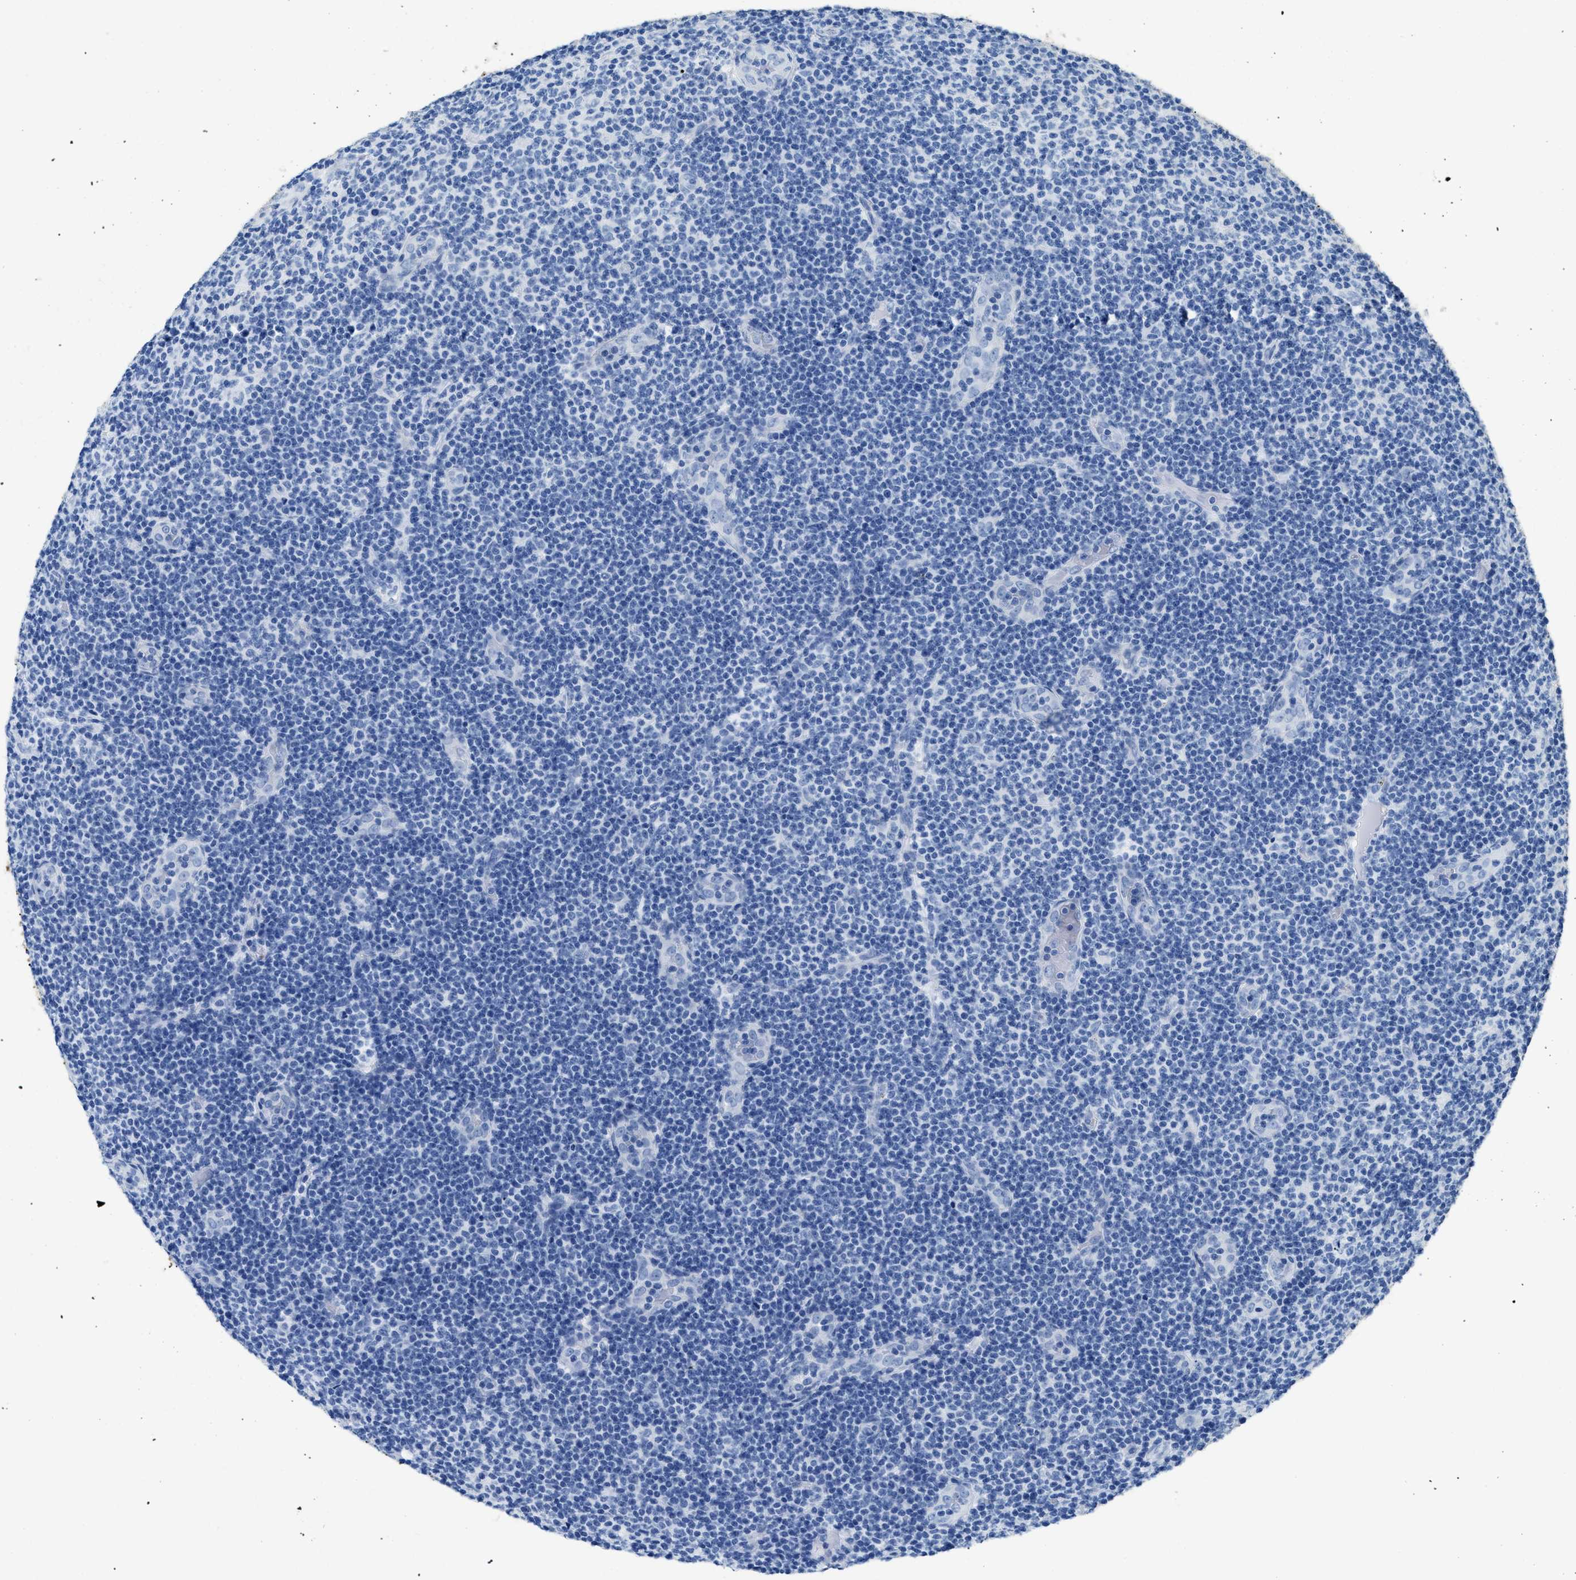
{"staining": {"intensity": "negative", "quantity": "none", "location": "none"}, "tissue": "lymphoma", "cell_type": "Tumor cells", "image_type": "cancer", "snomed": [{"axis": "morphology", "description": "Malignant lymphoma, non-Hodgkin's type, Low grade"}, {"axis": "topography", "description": "Lymph node"}], "caption": "An immunohistochemistry histopathology image of lymphoma is shown. There is no staining in tumor cells of lymphoma.", "gene": "DLC1", "patient": {"sex": "male", "age": 83}}